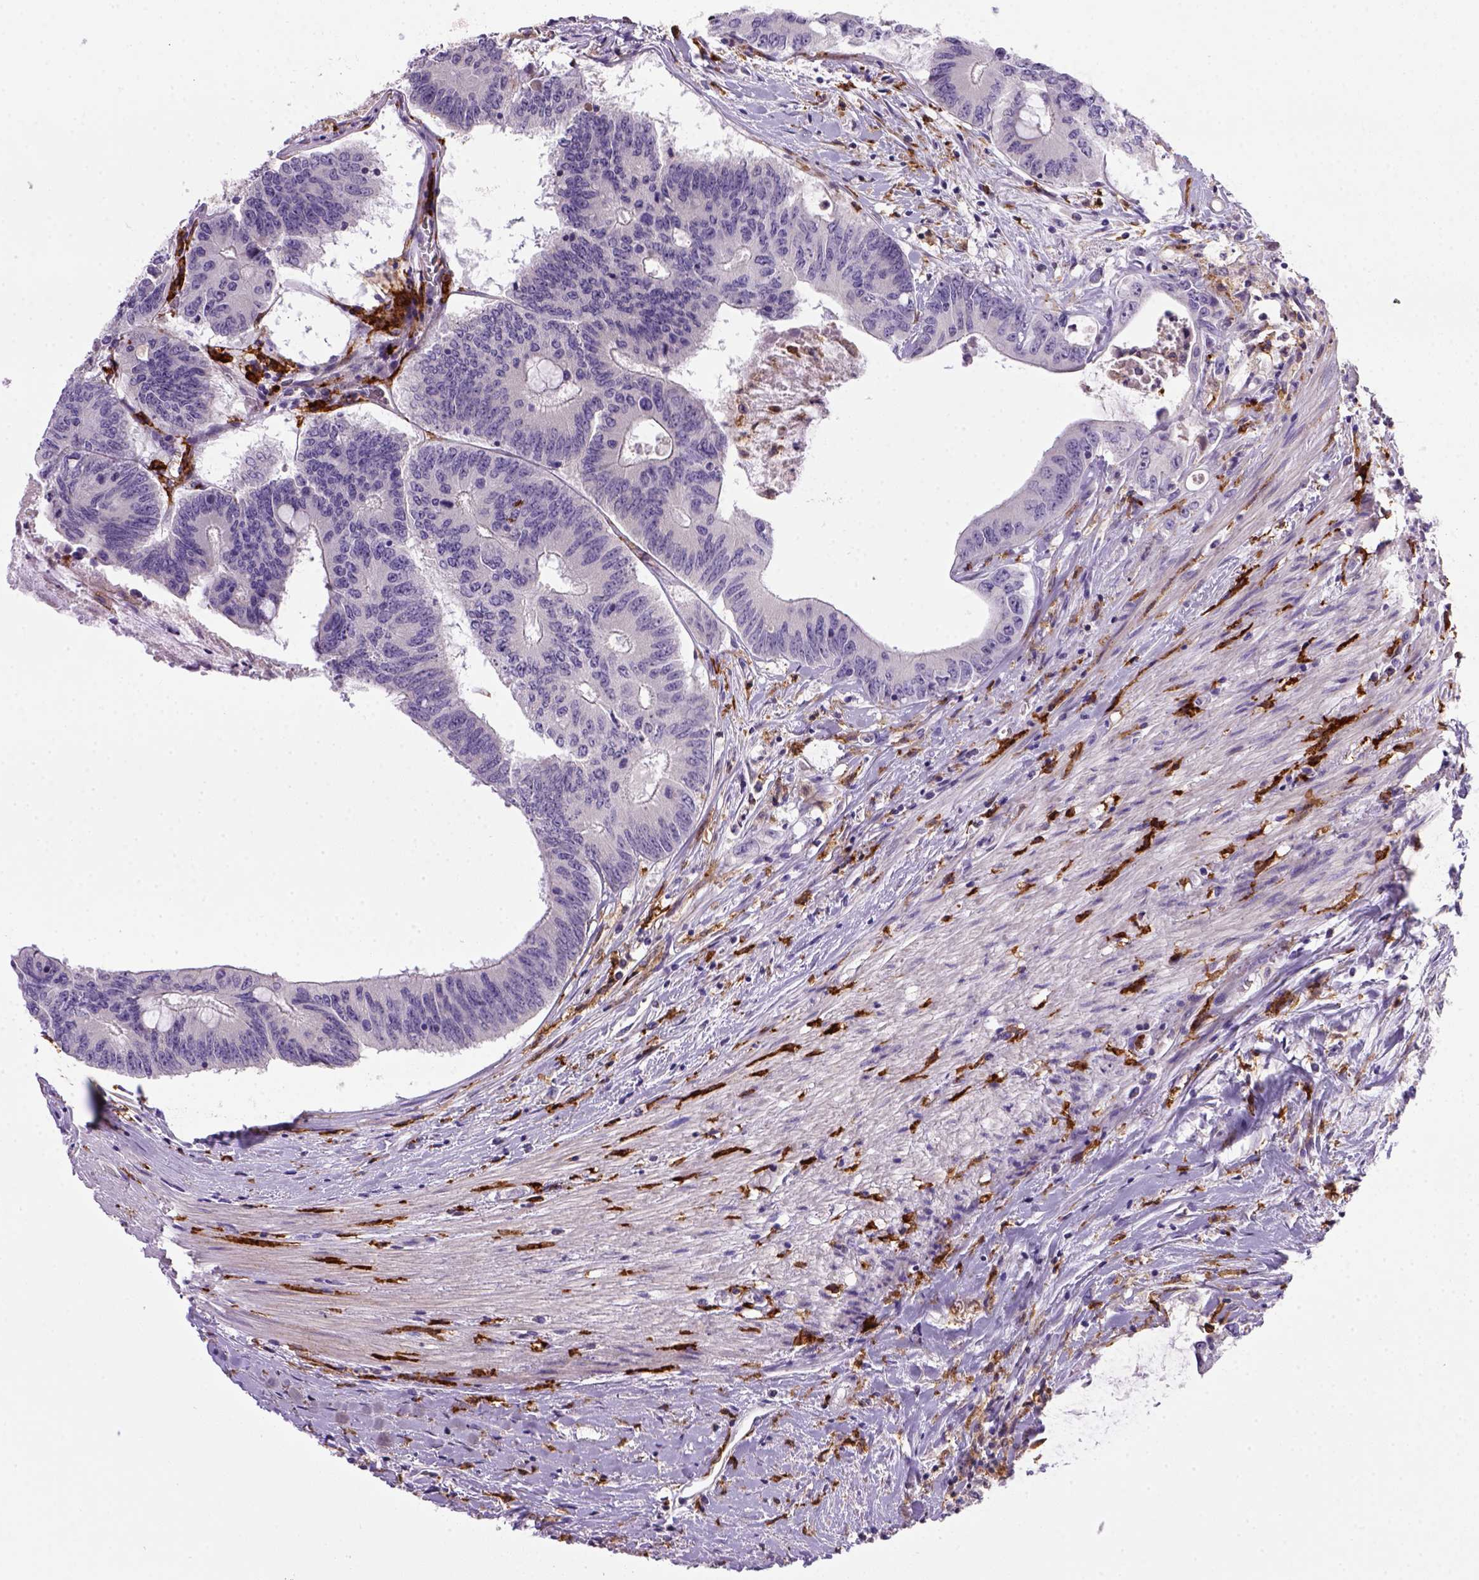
{"staining": {"intensity": "negative", "quantity": "none", "location": "none"}, "tissue": "colorectal cancer", "cell_type": "Tumor cells", "image_type": "cancer", "snomed": [{"axis": "morphology", "description": "Adenocarcinoma, NOS"}, {"axis": "topography", "description": "Rectum"}], "caption": "Tumor cells are negative for brown protein staining in colorectal cancer. Nuclei are stained in blue.", "gene": "CD14", "patient": {"sex": "male", "age": 59}}